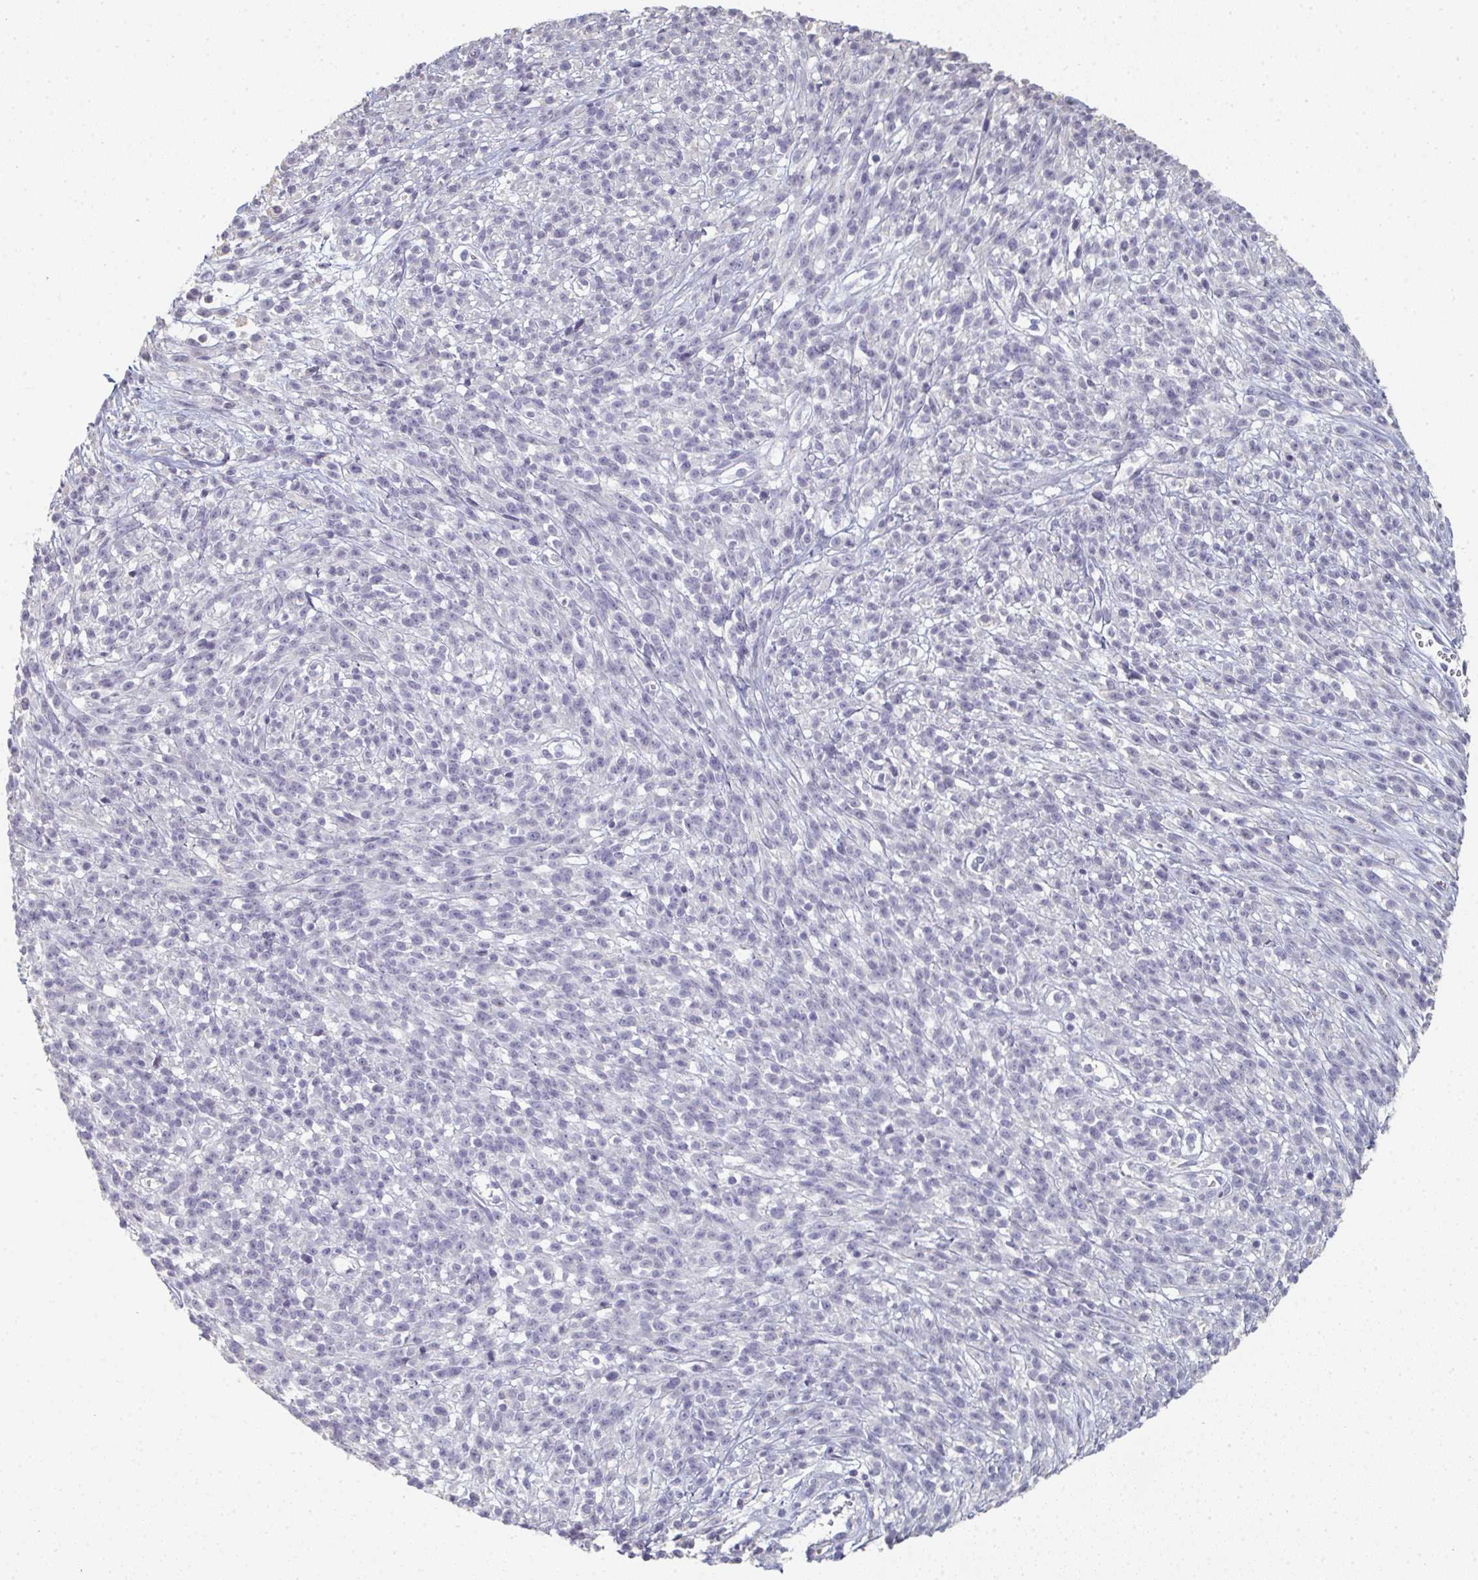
{"staining": {"intensity": "negative", "quantity": "none", "location": "none"}, "tissue": "melanoma", "cell_type": "Tumor cells", "image_type": "cancer", "snomed": [{"axis": "morphology", "description": "Malignant melanoma, NOS"}, {"axis": "topography", "description": "Skin"}, {"axis": "topography", "description": "Skin of trunk"}], "caption": "An immunohistochemistry (IHC) image of melanoma is shown. There is no staining in tumor cells of melanoma.", "gene": "A1CF", "patient": {"sex": "male", "age": 74}}